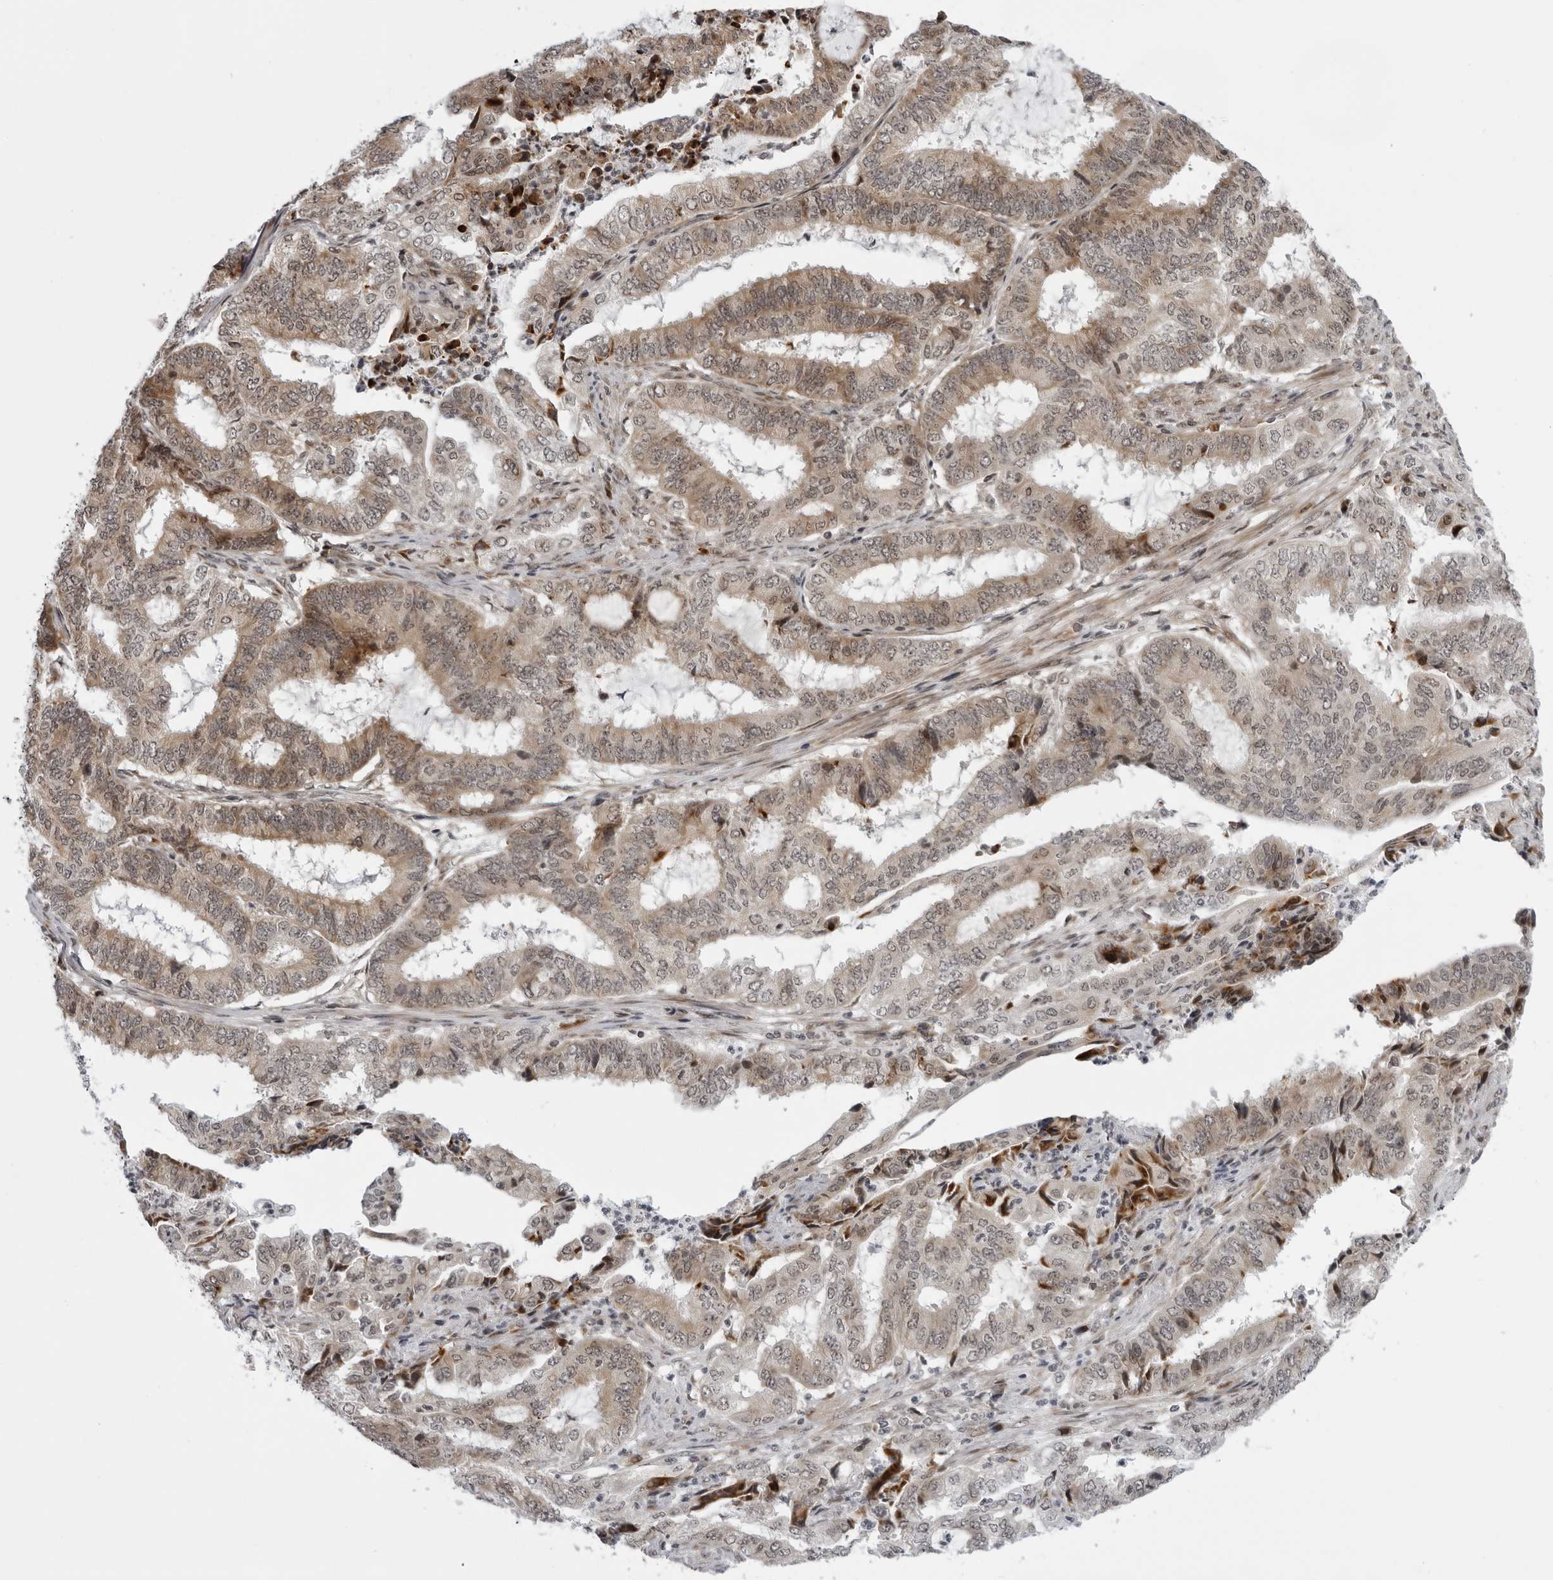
{"staining": {"intensity": "weak", "quantity": ">75%", "location": "cytoplasmic/membranous"}, "tissue": "endometrial cancer", "cell_type": "Tumor cells", "image_type": "cancer", "snomed": [{"axis": "morphology", "description": "Adenocarcinoma, NOS"}, {"axis": "topography", "description": "Endometrium"}], "caption": "An immunohistochemistry (IHC) histopathology image of neoplastic tissue is shown. Protein staining in brown highlights weak cytoplasmic/membranous positivity in endometrial adenocarcinoma within tumor cells.", "gene": "GCSAML", "patient": {"sex": "female", "age": 51}}